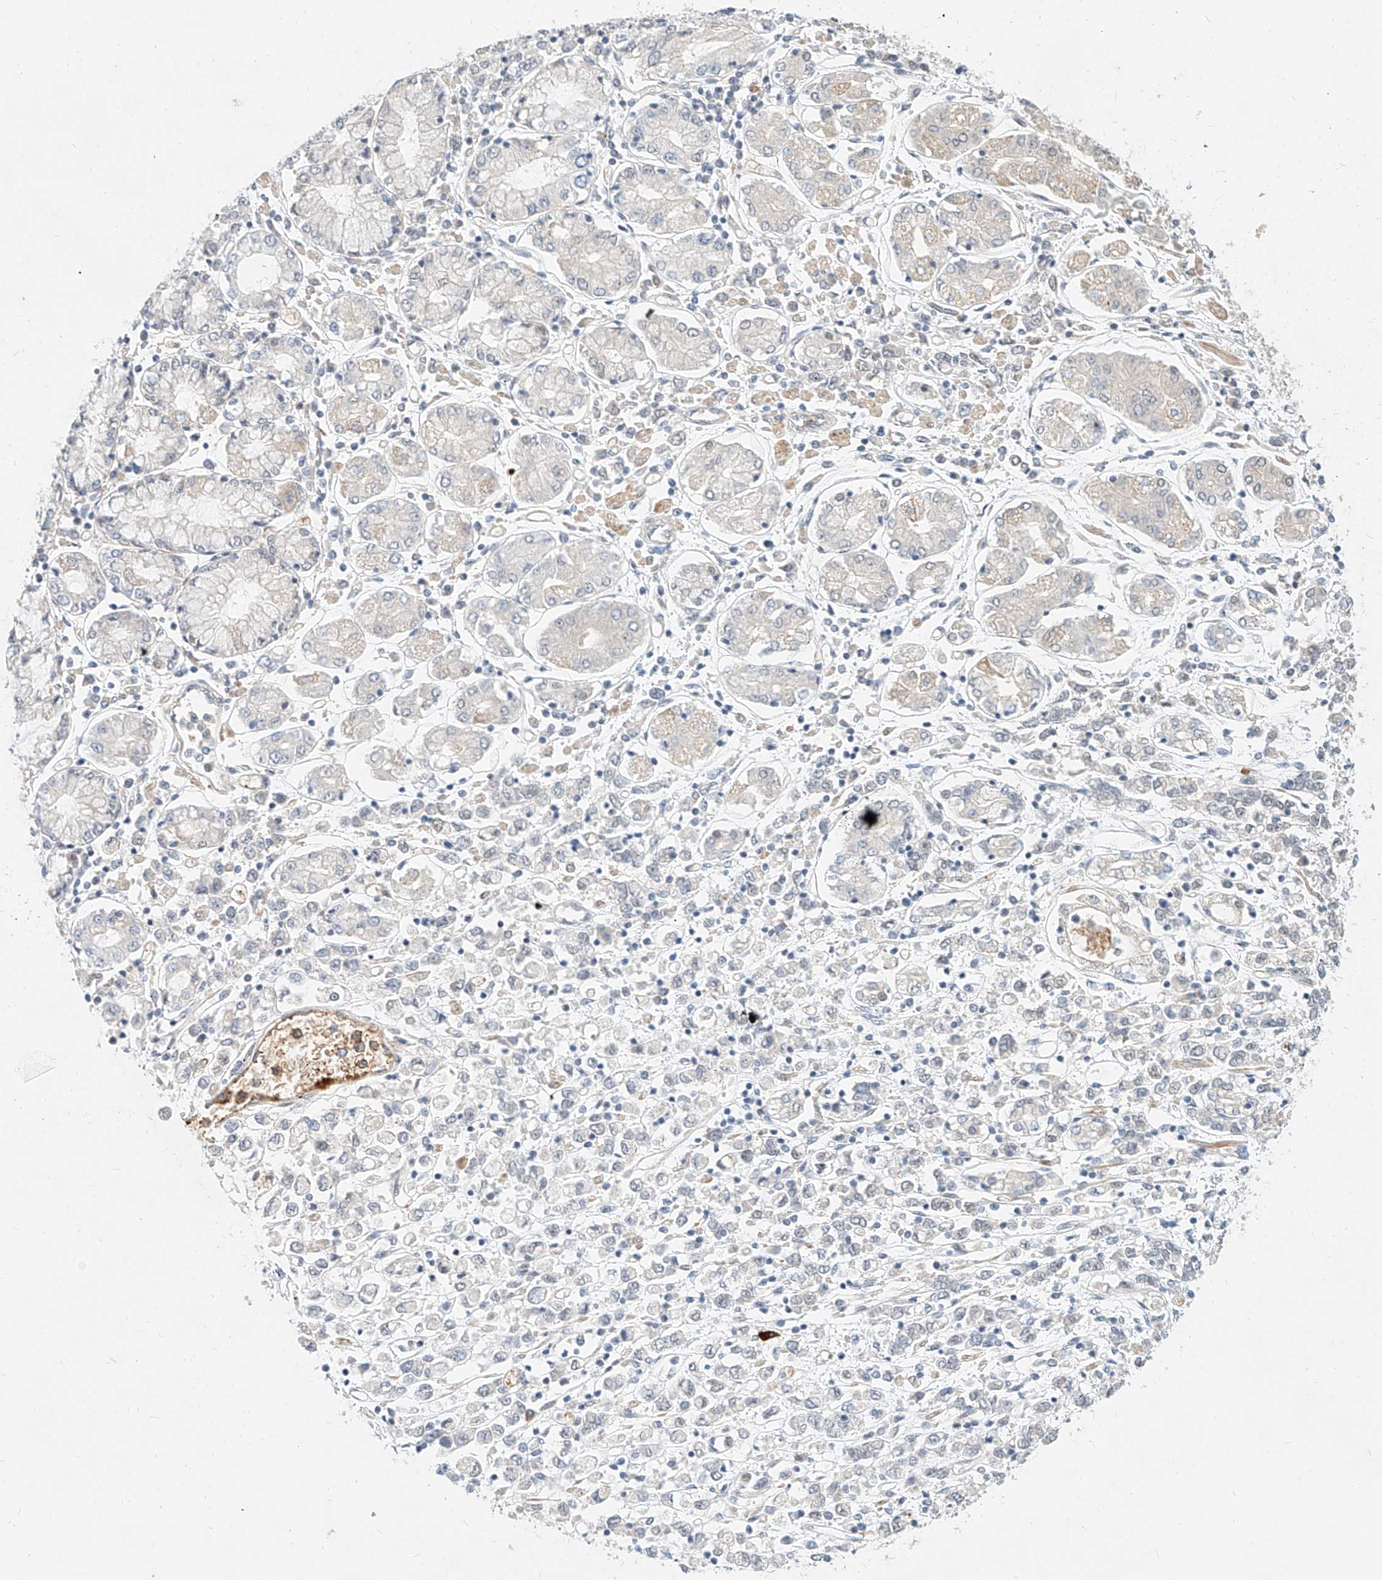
{"staining": {"intensity": "negative", "quantity": "none", "location": "none"}, "tissue": "stomach cancer", "cell_type": "Tumor cells", "image_type": "cancer", "snomed": [{"axis": "morphology", "description": "Adenocarcinoma, NOS"}, {"axis": "topography", "description": "Stomach"}], "caption": "High power microscopy image of an immunohistochemistry (IHC) micrograph of stomach adenocarcinoma, revealing no significant staining in tumor cells.", "gene": "CBX8", "patient": {"sex": "female", "age": 76}}